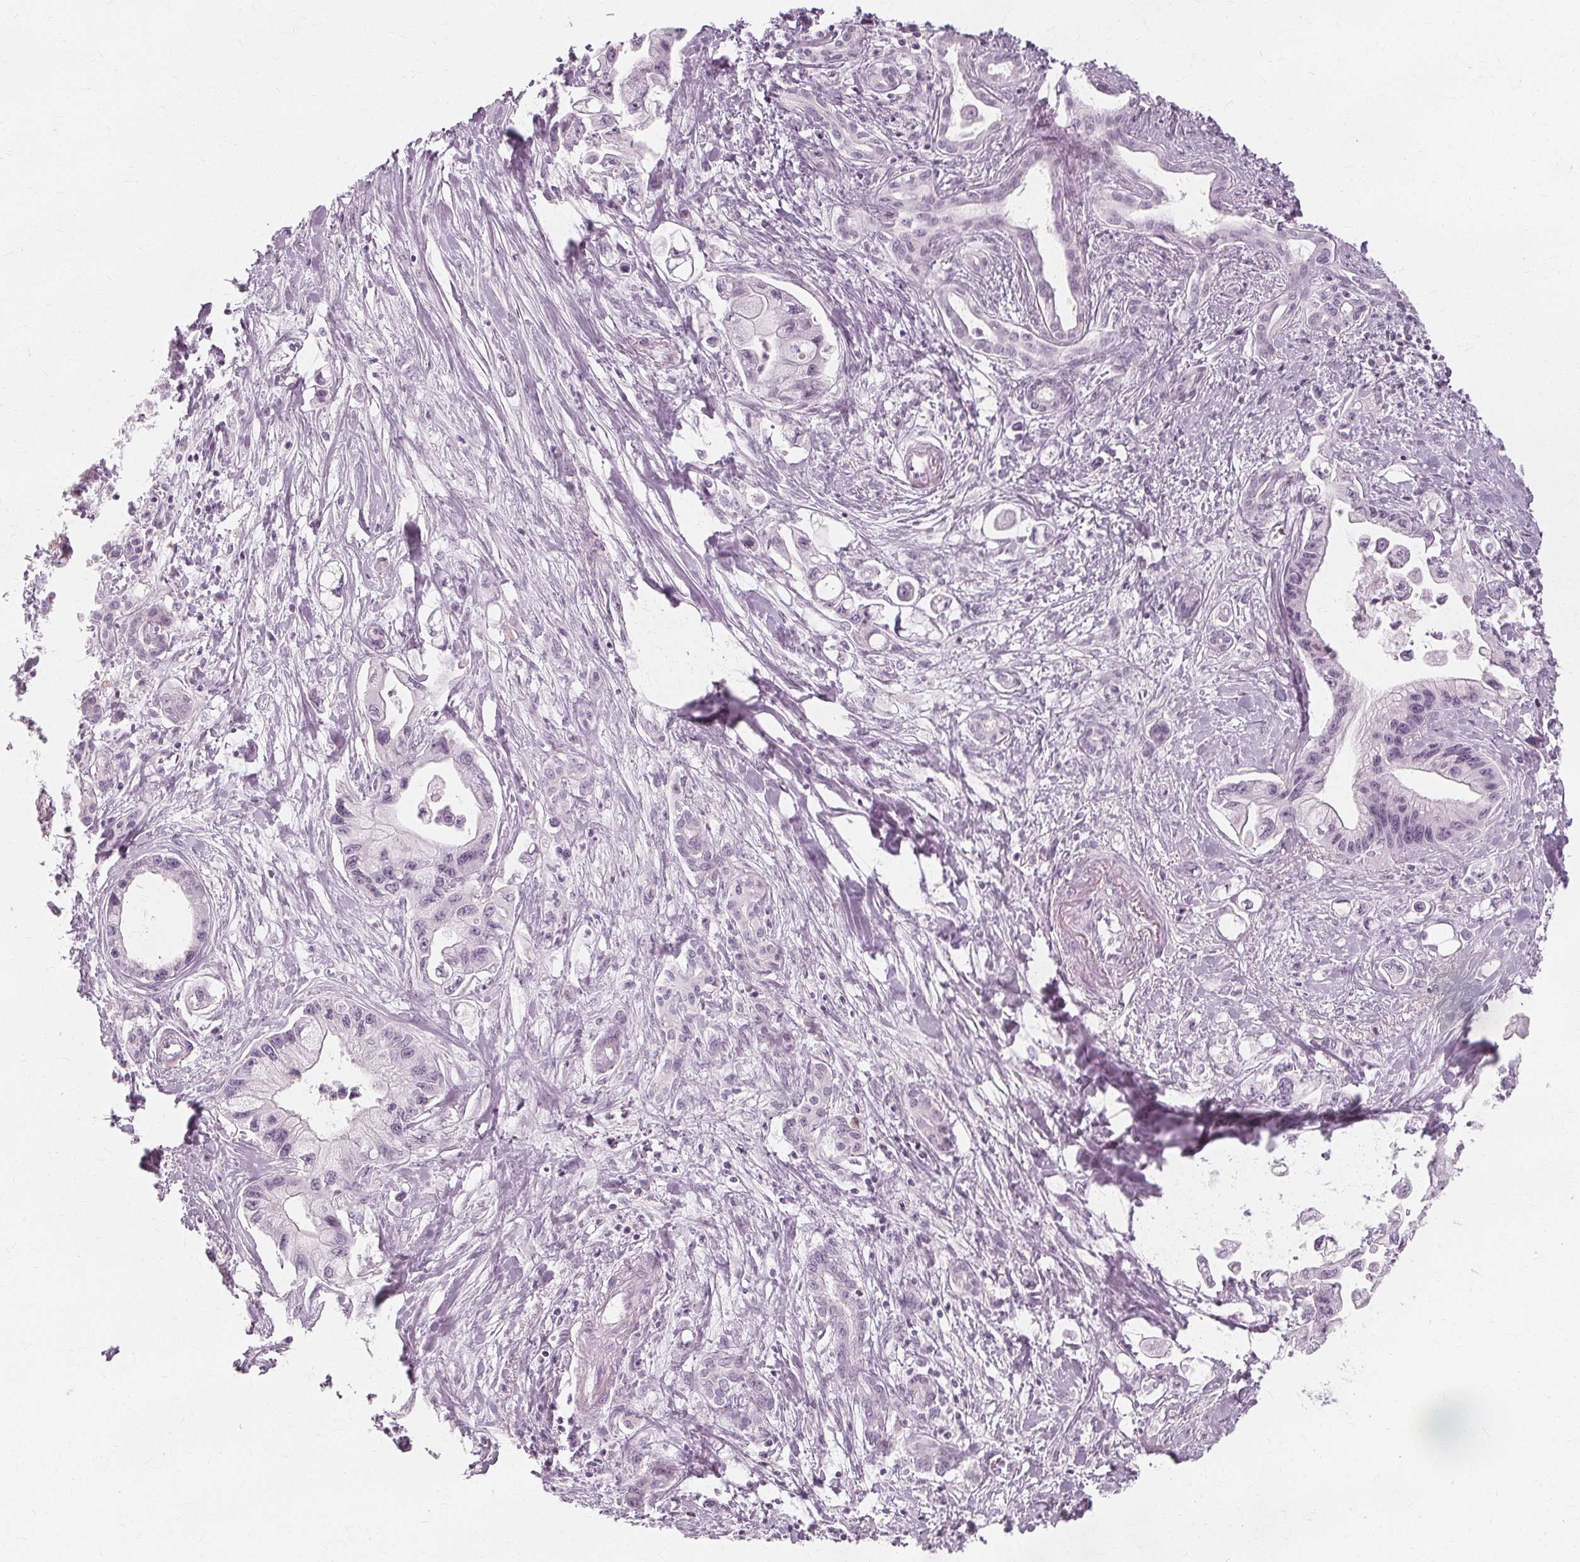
{"staining": {"intensity": "negative", "quantity": "none", "location": "none"}, "tissue": "pancreatic cancer", "cell_type": "Tumor cells", "image_type": "cancer", "snomed": [{"axis": "morphology", "description": "Adenocarcinoma, NOS"}, {"axis": "topography", "description": "Pancreas"}], "caption": "High power microscopy photomicrograph of an immunohistochemistry image of pancreatic cancer, revealing no significant positivity in tumor cells.", "gene": "NXPE1", "patient": {"sex": "male", "age": 61}}